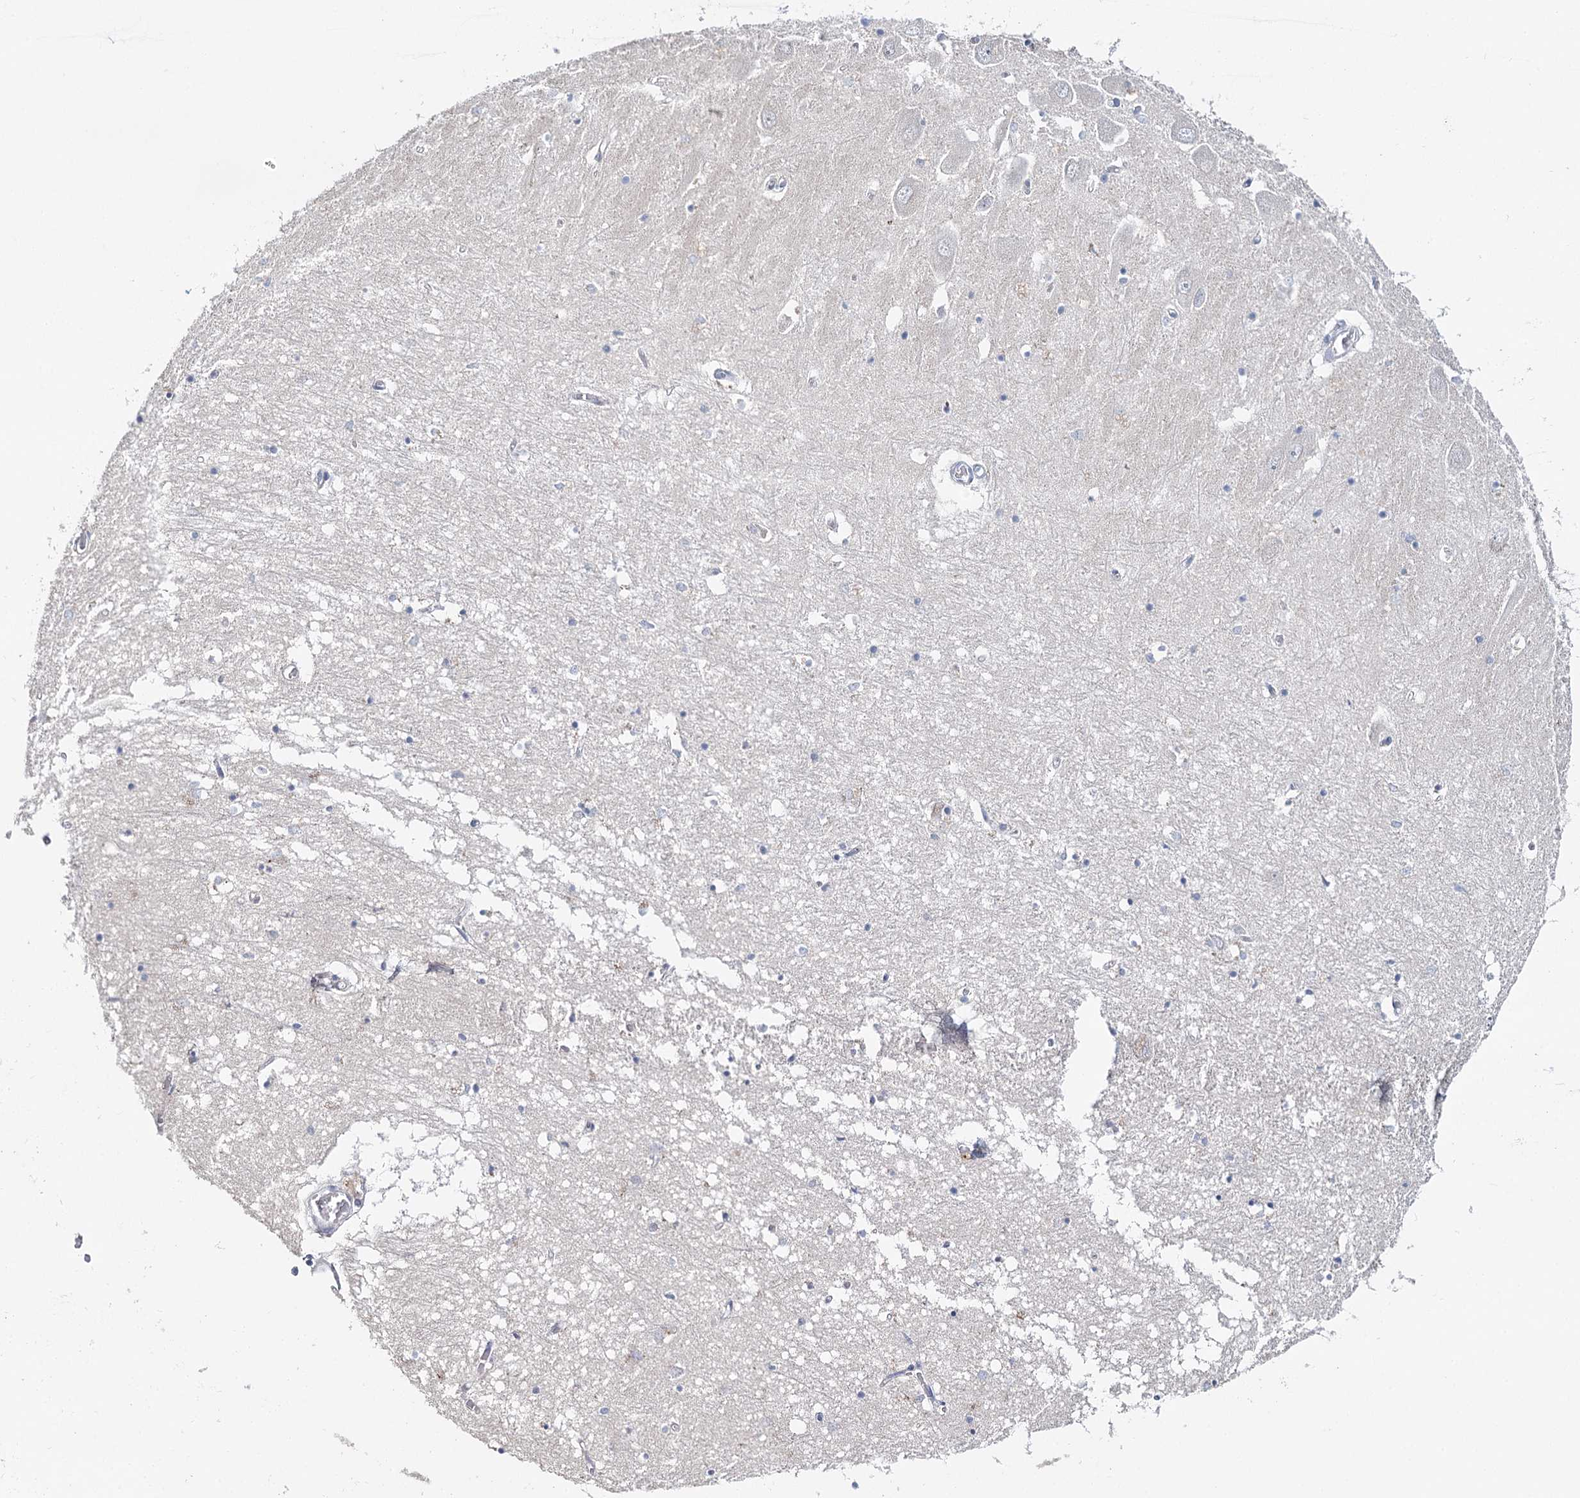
{"staining": {"intensity": "negative", "quantity": "none", "location": "none"}, "tissue": "hippocampus", "cell_type": "Glial cells", "image_type": "normal", "snomed": [{"axis": "morphology", "description": "Normal tissue, NOS"}, {"axis": "topography", "description": "Hippocampus"}], "caption": "Micrograph shows no protein expression in glial cells of unremarkable hippocampus.", "gene": "DAPK1", "patient": {"sex": "male", "age": 70}}